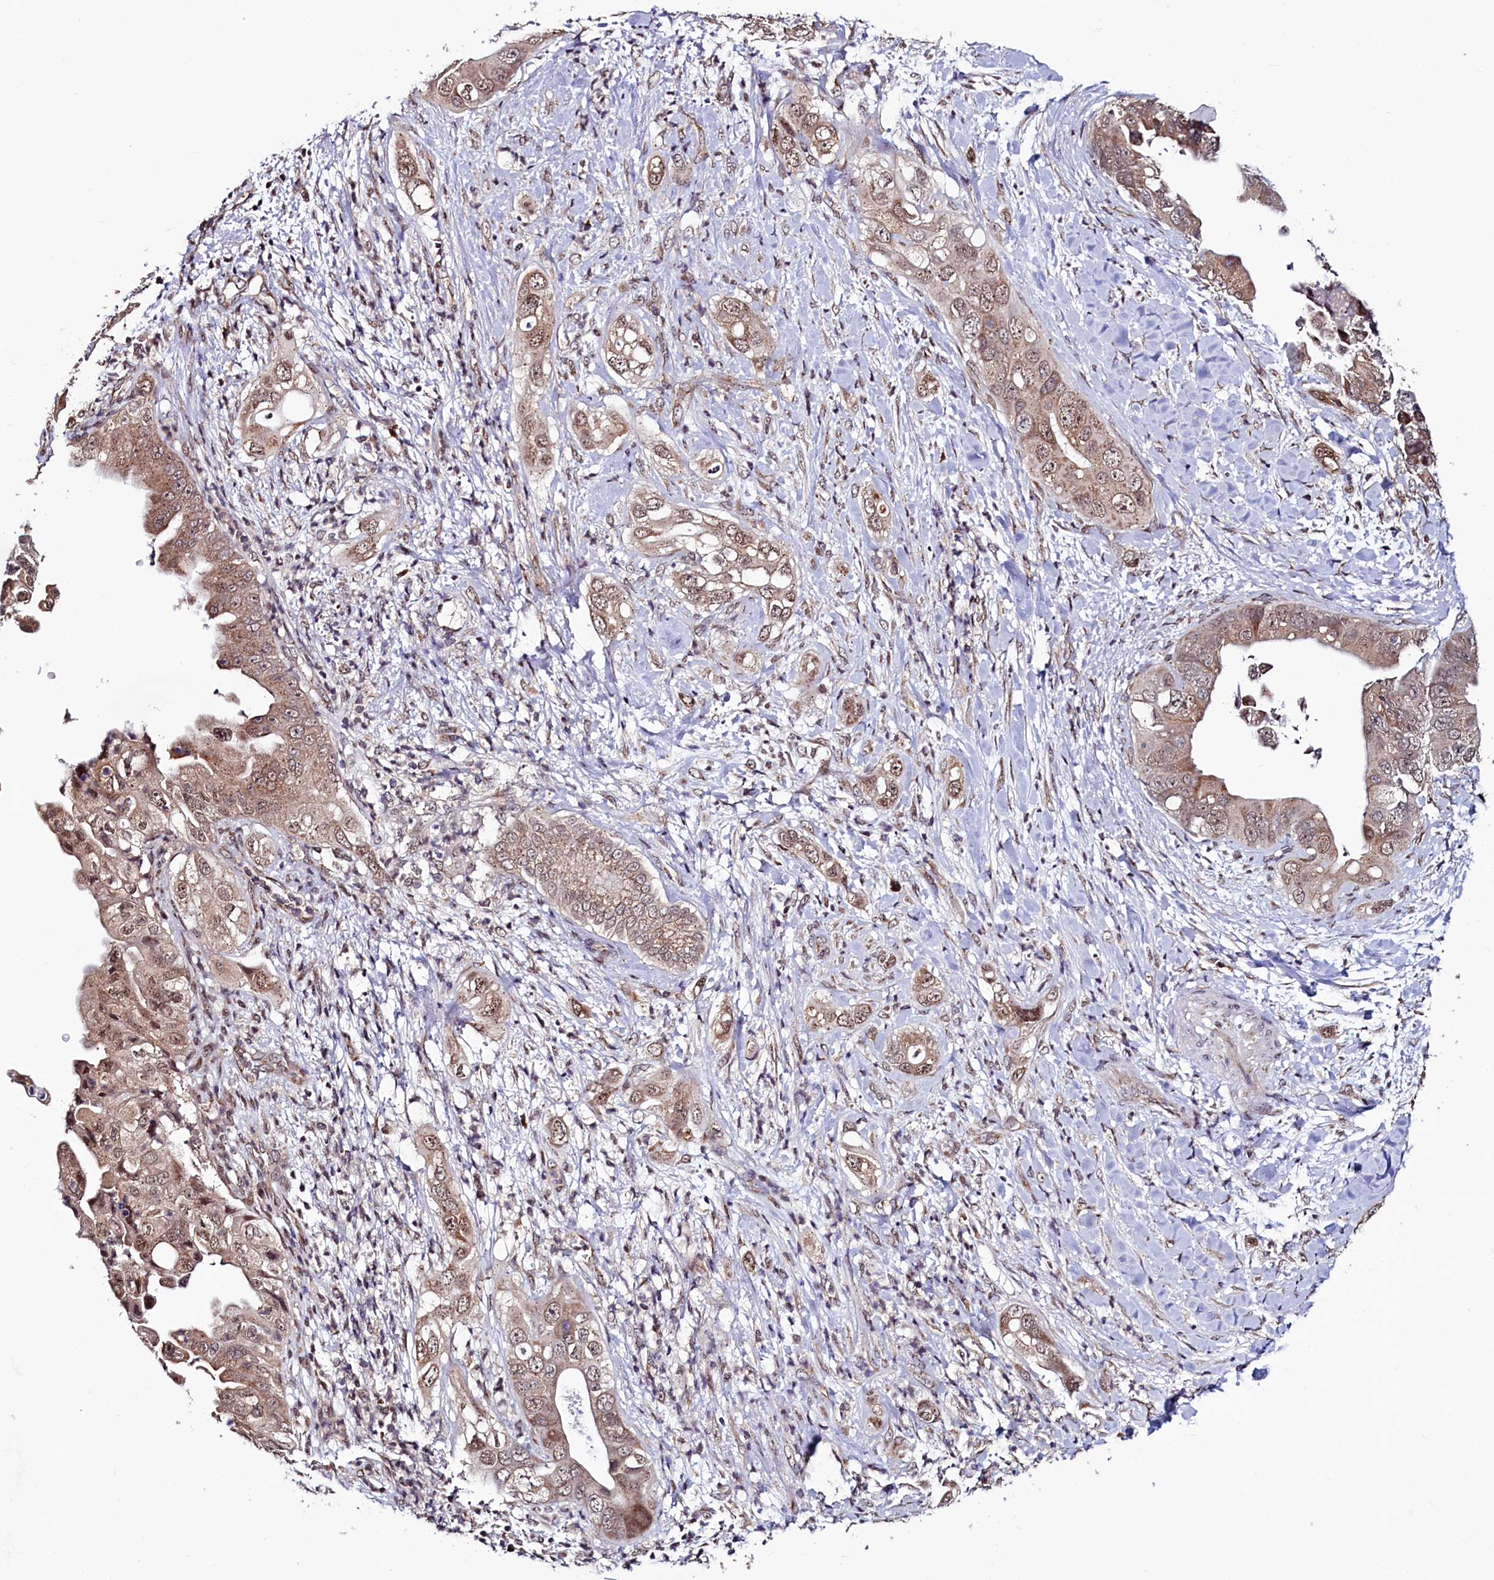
{"staining": {"intensity": "moderate", "quantity": ">75%", "location": "cytoplasmic/membranous,nuclear"}, "tissue": "pancreatic cancer", "cell_type": "Tumor cells", "image_type": "cancer", "snomed": [{"axis": "morphology", "description": "Adenocarcinoma, NOS"}, {"axis": "topography", "description": "Pancreas"}], "caption": "Approximately >75% of tumor cells in human pancreatic cancer exhibit moderate cytoplasmic/membranous and nuclear protein positivity as visualized by brown immunohistochemical staining.", "gene": "SEC24C", "patient": {"sex": "female", "age": 78}}